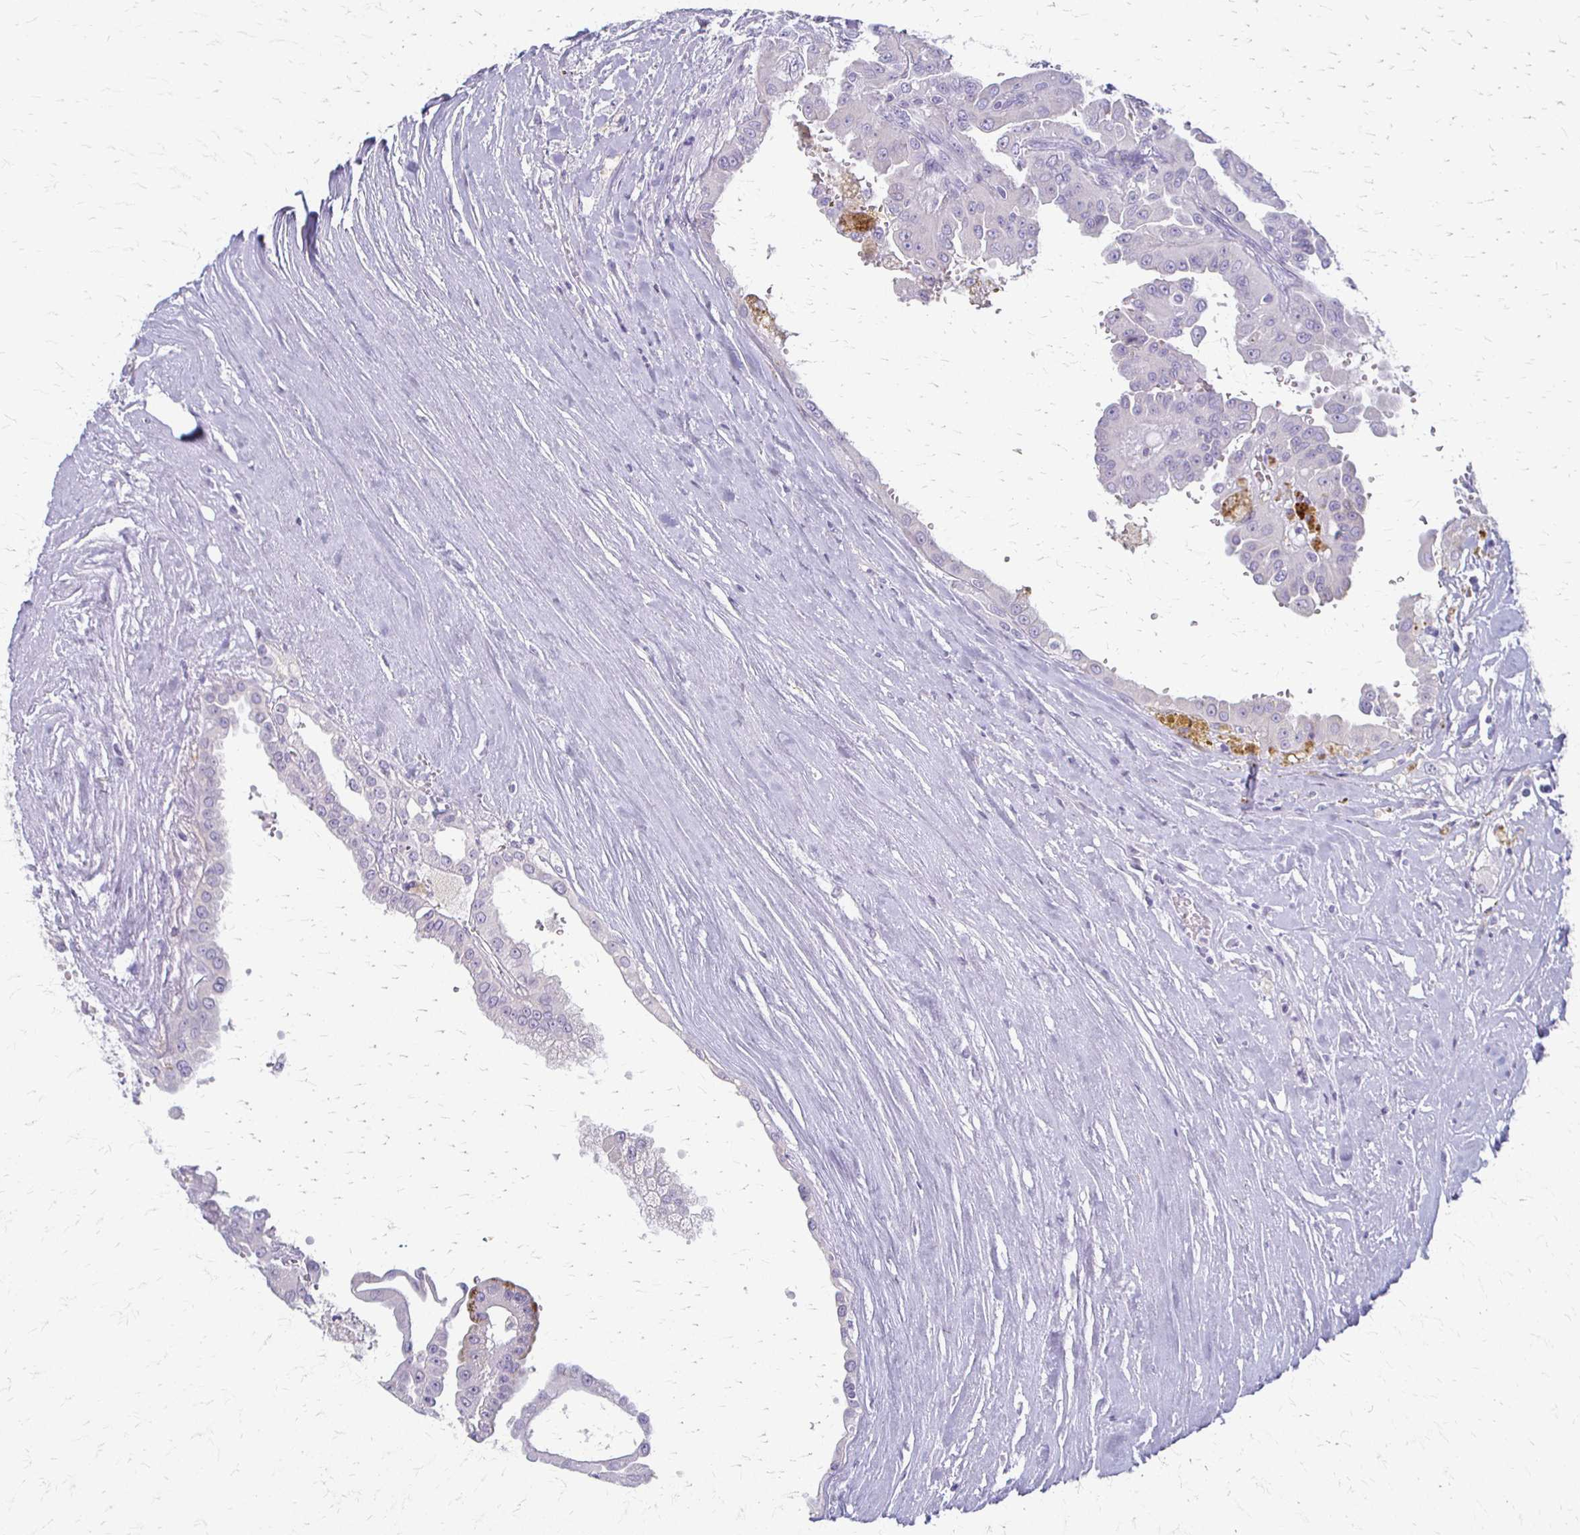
{"staining": {"intensity": "moderate", "quantity": "<25%", "location": "cytoplasmic/membranous"}, "tissue": "renal cancer", "cell_type": "Tumor cells", "image_type": "cancer", "snomed": [{"axis": "morphology", "description": "Adenocarcinoma, NOS"}, {"axis": "topography", "description": "Kidney"}], "caption": "Renal cancer stained for a protein displays moderate cytoplasmic/membranous positivity in tumor cells.", "gene": "ACP5", "patient": {"sex": "male", "age": 58}}